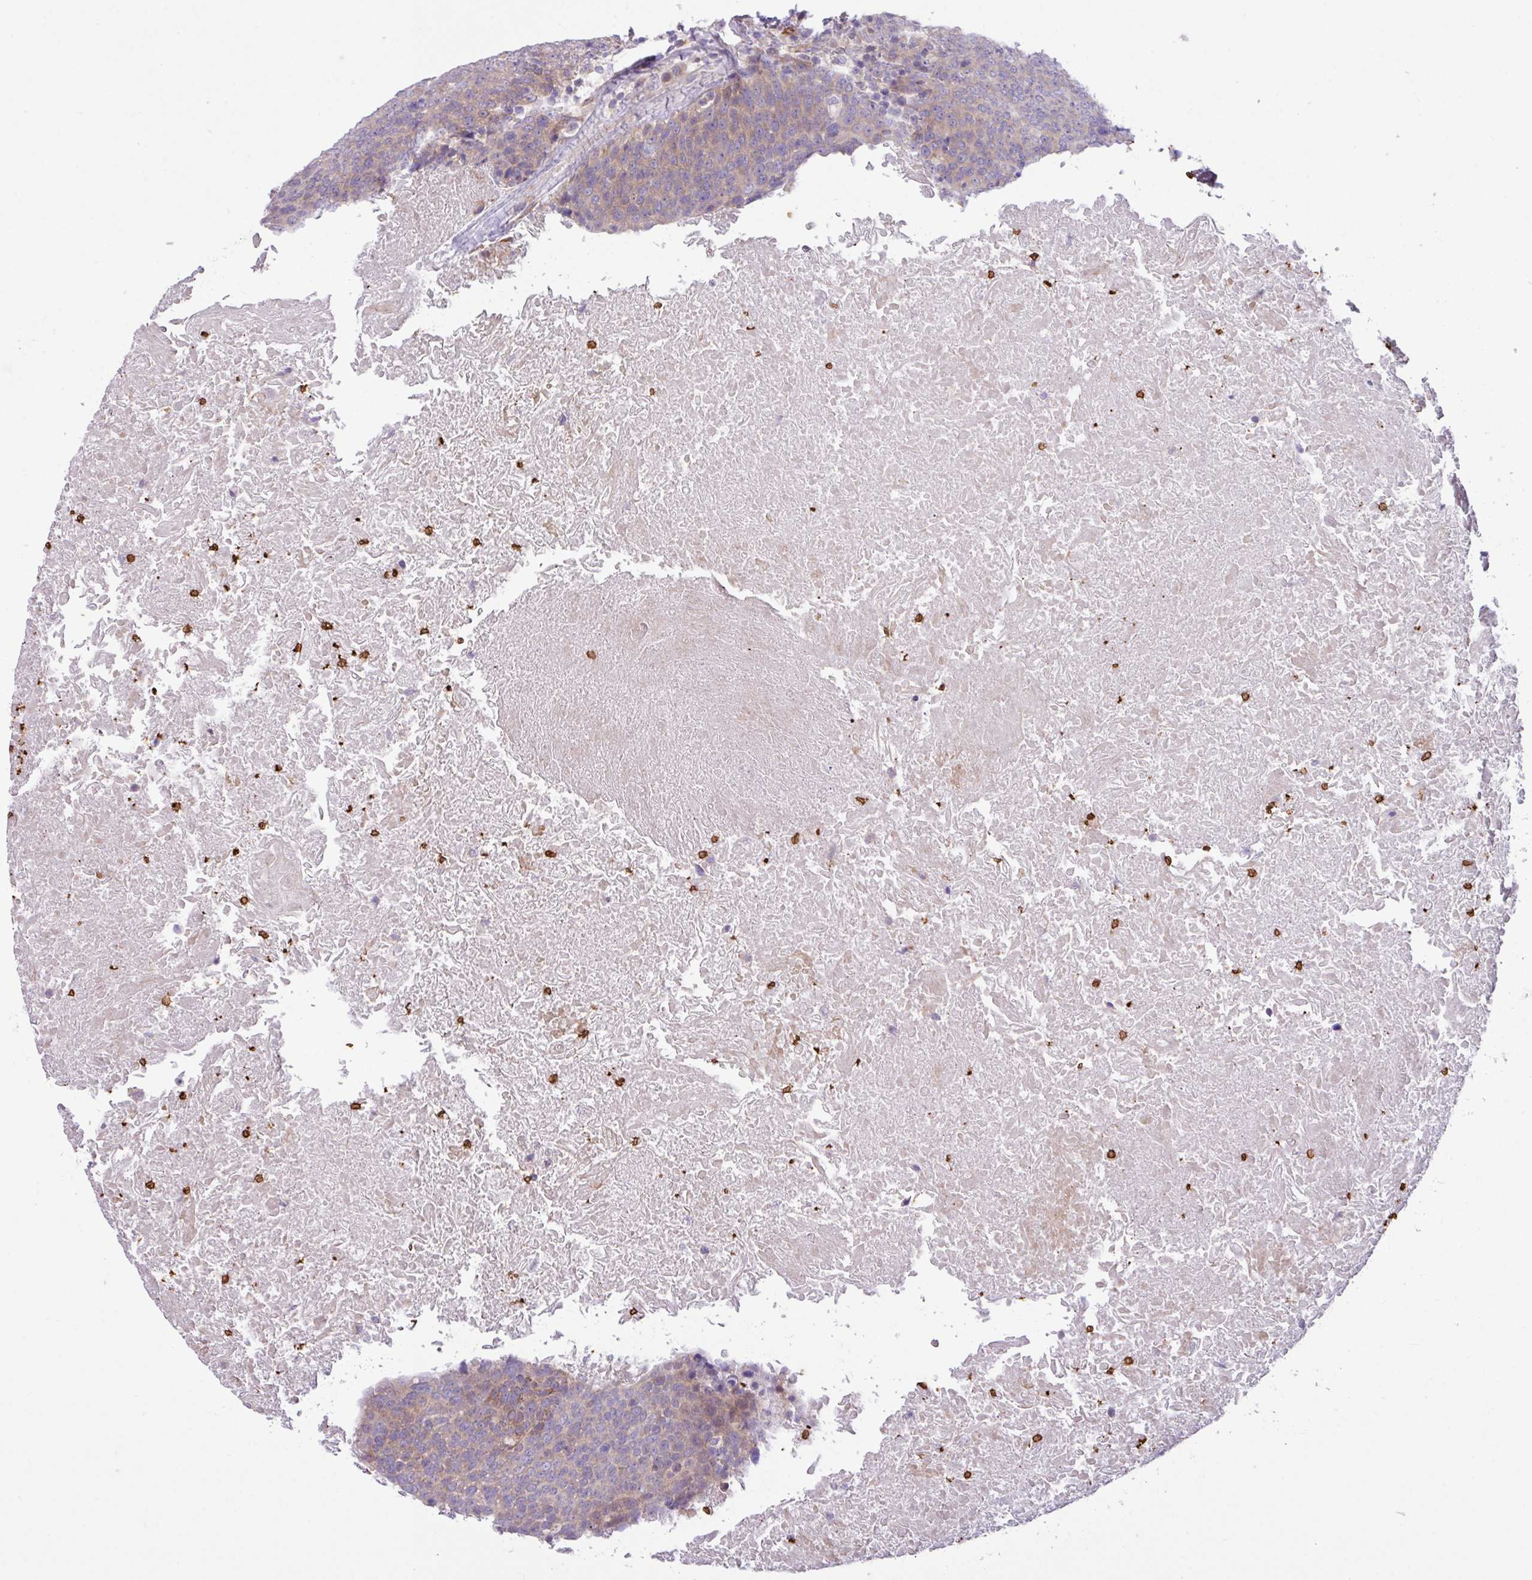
{"staining": {"intensity": "moderate", "quantity": "25%-75%", "location": "cytoplasmic/membranous"}, "tissue": "head and neck cancer", "cell_type": "Tumor cells", "image_type": "cancer", "snomed": [{"axis": "morphology", "description": "Squamous cell carcinoma, NOS"}, {"axis": "morphology", "description": "Squamous cell carcinoma, metastatic, NOS"}, {"axis": "topography", "description": "Lymph node"}, {"axis": "topography", "description": "Head-Neck"}], "caption": "Tumor cells demonstrate moderate cytoplasmic/membranous positivity in approximately 25%-75% of cells in head and neck metastatic squamous cell carcinoma. (brown staining indicates protein expression, while blue staining denotes nuclei).", "gene": "RAD21L1", "patient": {"sex": "male", "age": 62}}